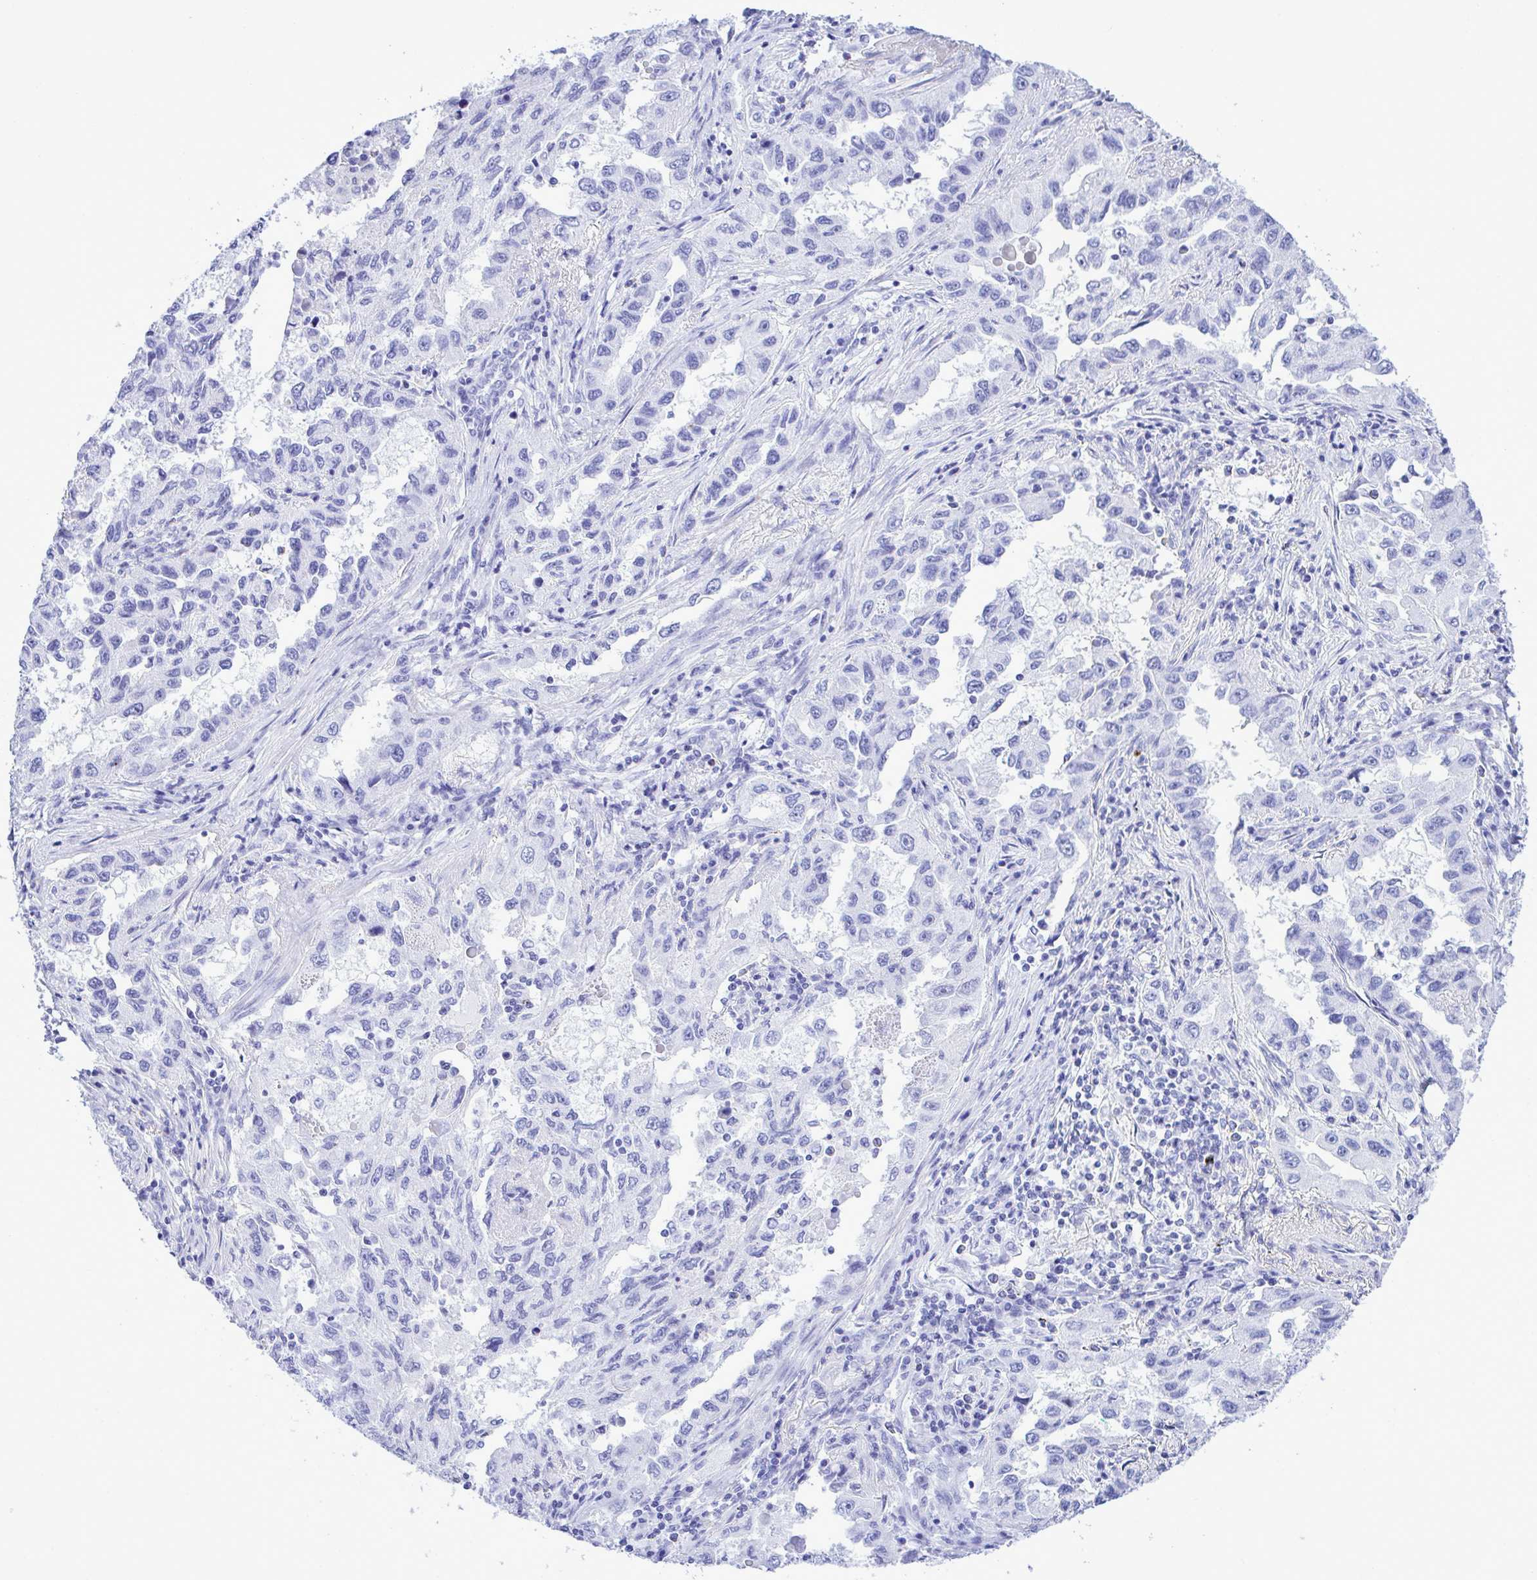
{"staining": {"intensity": "negative", "quantity": "none", "location": "none"}, "tissue": "lung cancer", "cell_type": "Tumor cells", "image_type": "cancer", "snomed": [{"axis": "morphology", "description": "Adenocarcinoma, NOS"}, {"axis": "topography", "description": "Lung"}], "caption": "An image of human lung cancer (adenocarcinoma) is negative for staining in tumor cells. (DAB immunohistochemistry (IHC), high magnification).", "gene": "SELENOV", "patient": {"sex": "female", "age": 73}}